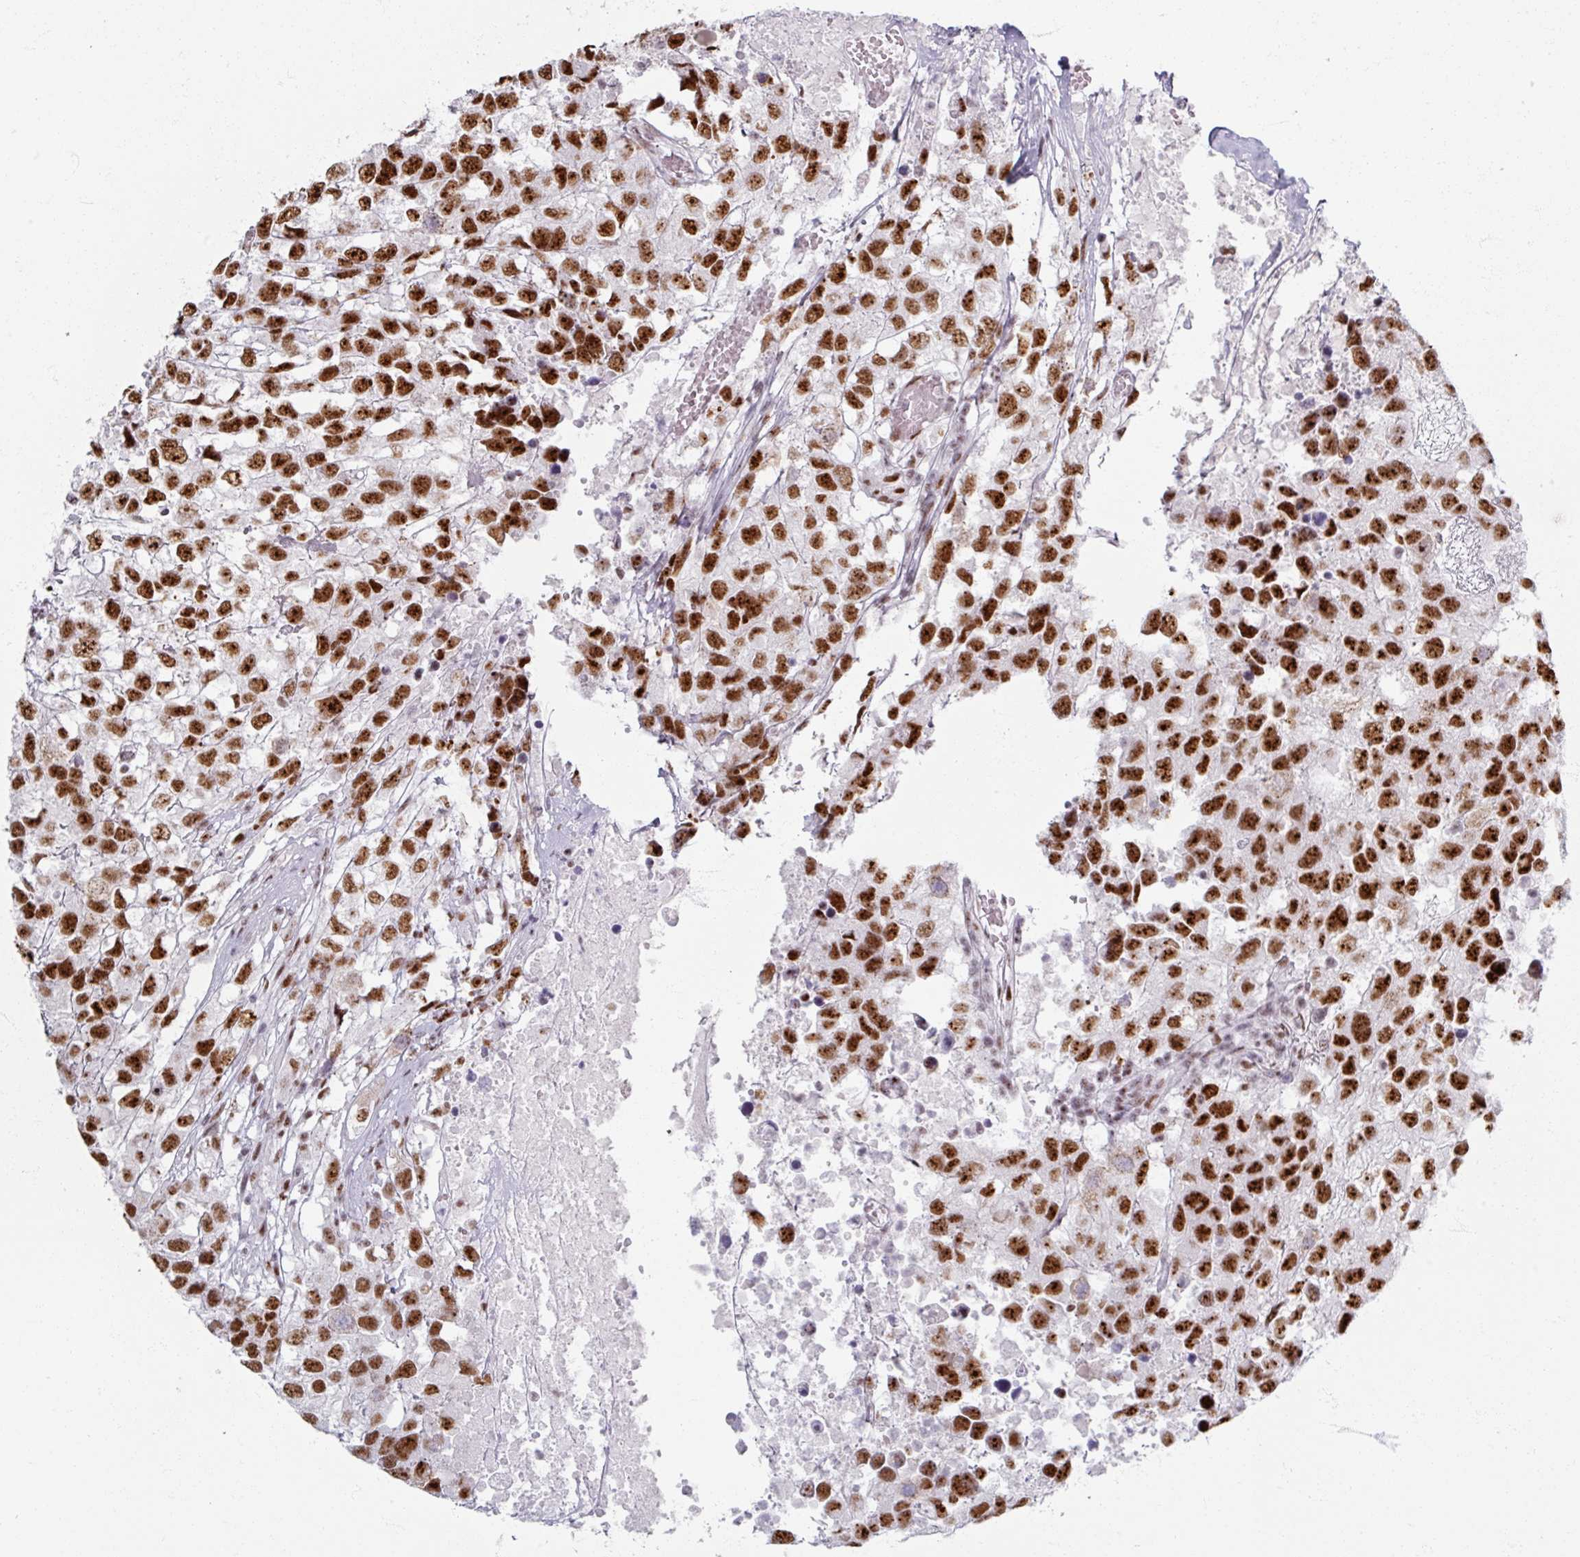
{"staining": {"intensity": "strong", "quantity": ">75%", "location": "nuclear"}, "tissue": "testis cancer", "cell_type": "Tumor cells", "image_type": "cancer", "snomed": [{"axis": "morphology", "description": "Carcinoma, Embryonal, NOS"}, {"axis": "topography", "description": "Testis"}], "caption": "IHC histopathology image of testis embryonal carcinoma stained for a protein (brown), which demonstrates high levels of strong nuclear expression in about >75% of tumor cells.", "gene": "ADAR", "patient": {"sex": "male", "age": 83}}